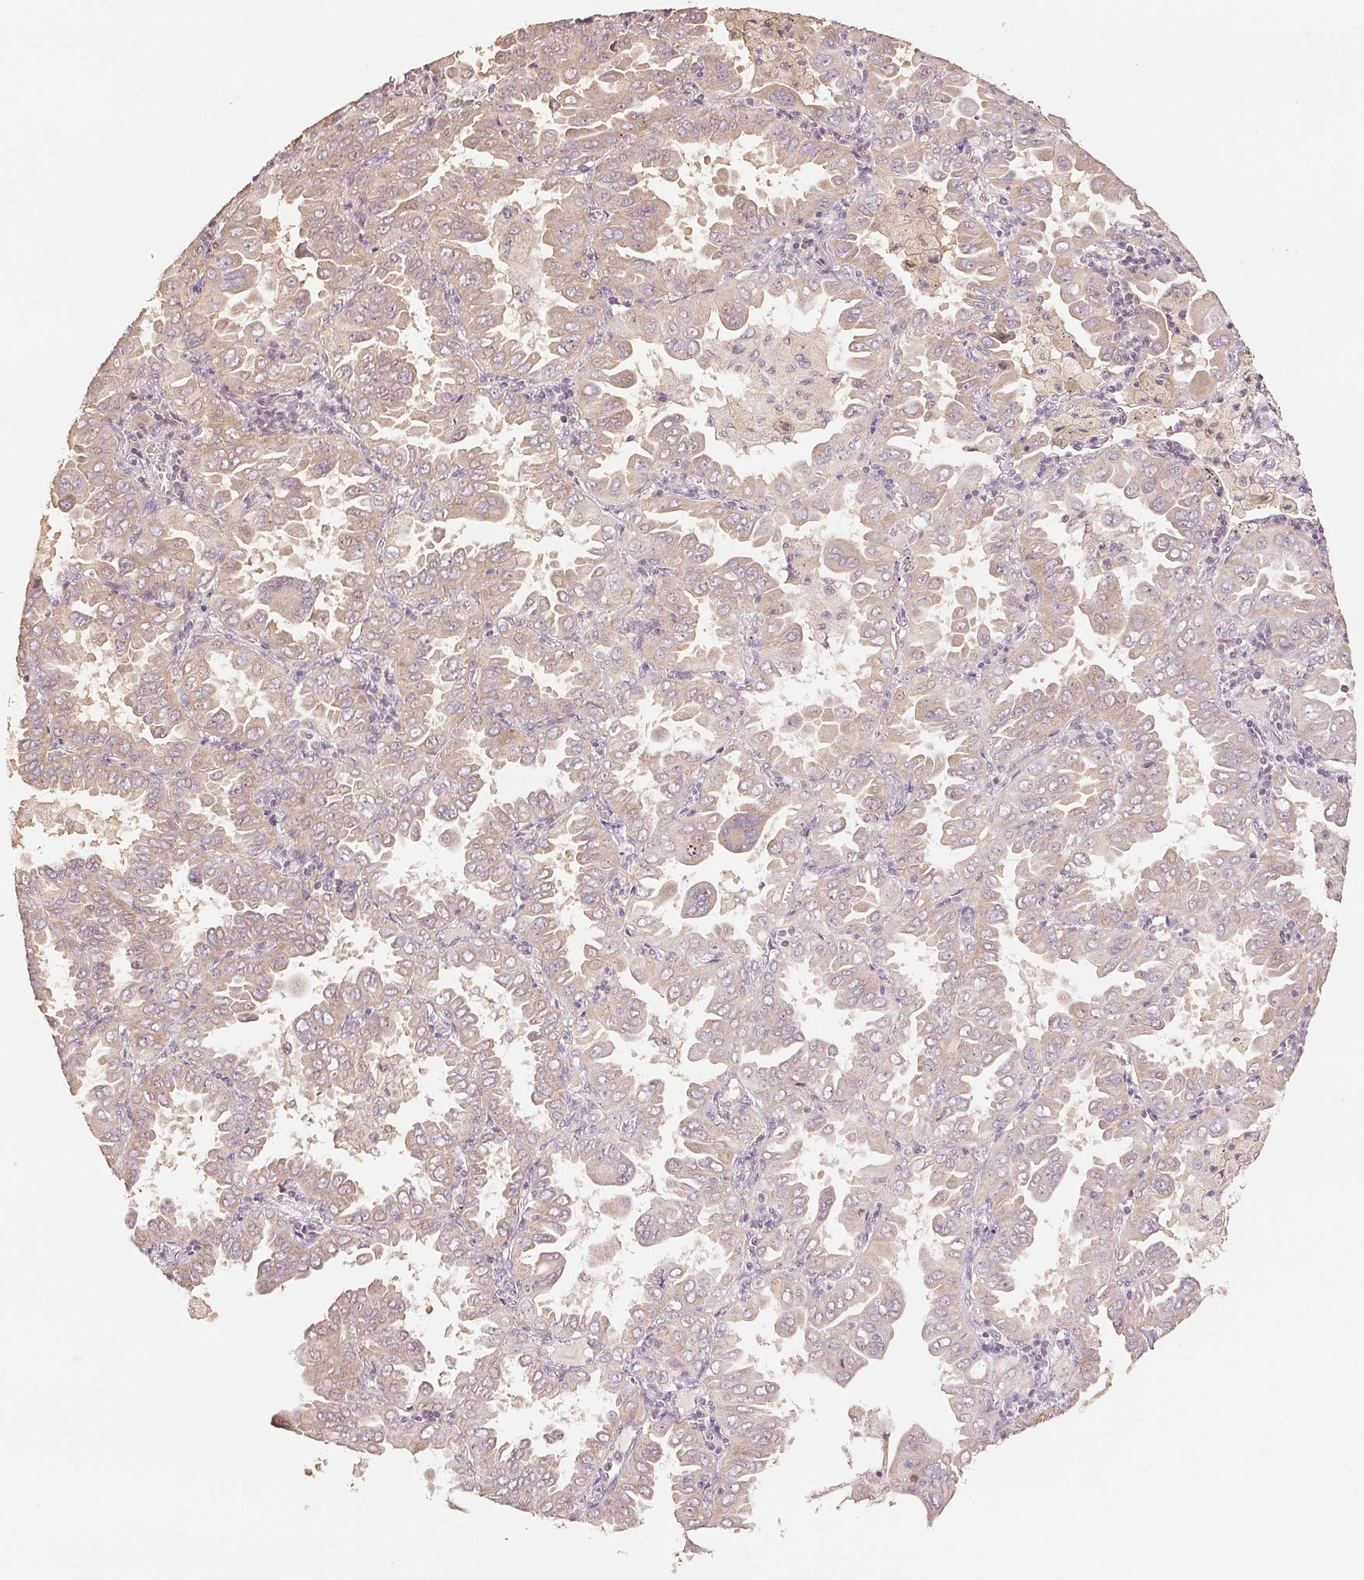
{"staining": {"intensity": "negative", "quantity": "none", "location": "none"}, "tissue": "lung cancer", "cell_type": "Tumor cells", "image_type": "cancer", "snomed": [{"axis": "morphology", "description": "Adenocarcinoma, NOS"}, {"axis": "topography", "description": "Lung"}], "caption": "This is a photomicrograph of IHC staining of lung adenocarcinoma, which shows no staining in tumor cells.", "gene": "COX14", "patient": {"sex": "male", "age": 64}}